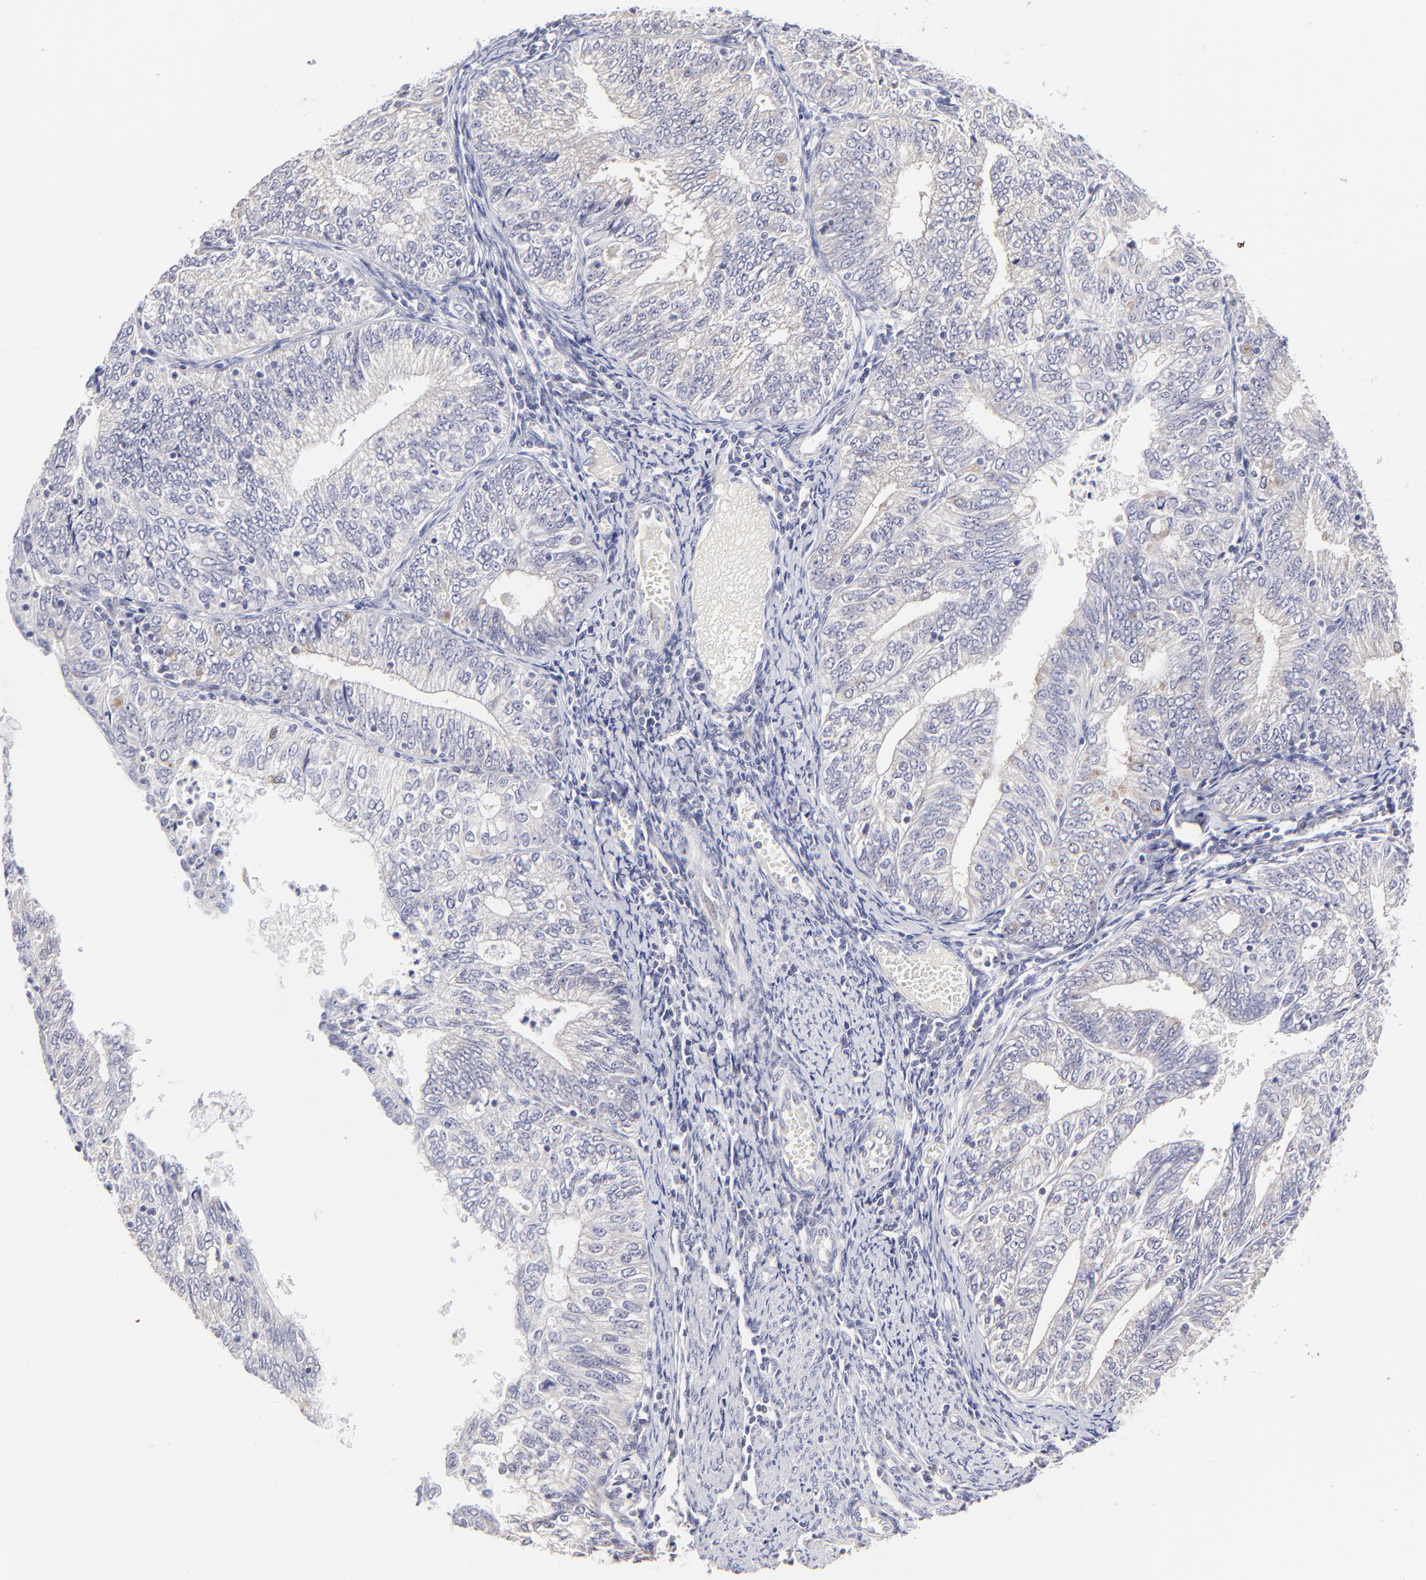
{"staining": {"intensity": "negative", "quantity": "none", "location": "none"}, "tissue": "endometrial cancer", "cell_type": "Tumor cells", "image_type": "cancer", "snomed": [{"axis": "morphology", "description": "Adenocarcinoma, NOS"}, {"axis": "topography", "description": "Endometrium"}], "caption": "Immunohistochemical staining of human endometrial cancer exhibits no significant positivity in tumor cells.", "gene": "BTG2", "patient": {"sex": "female", "age": 69}}